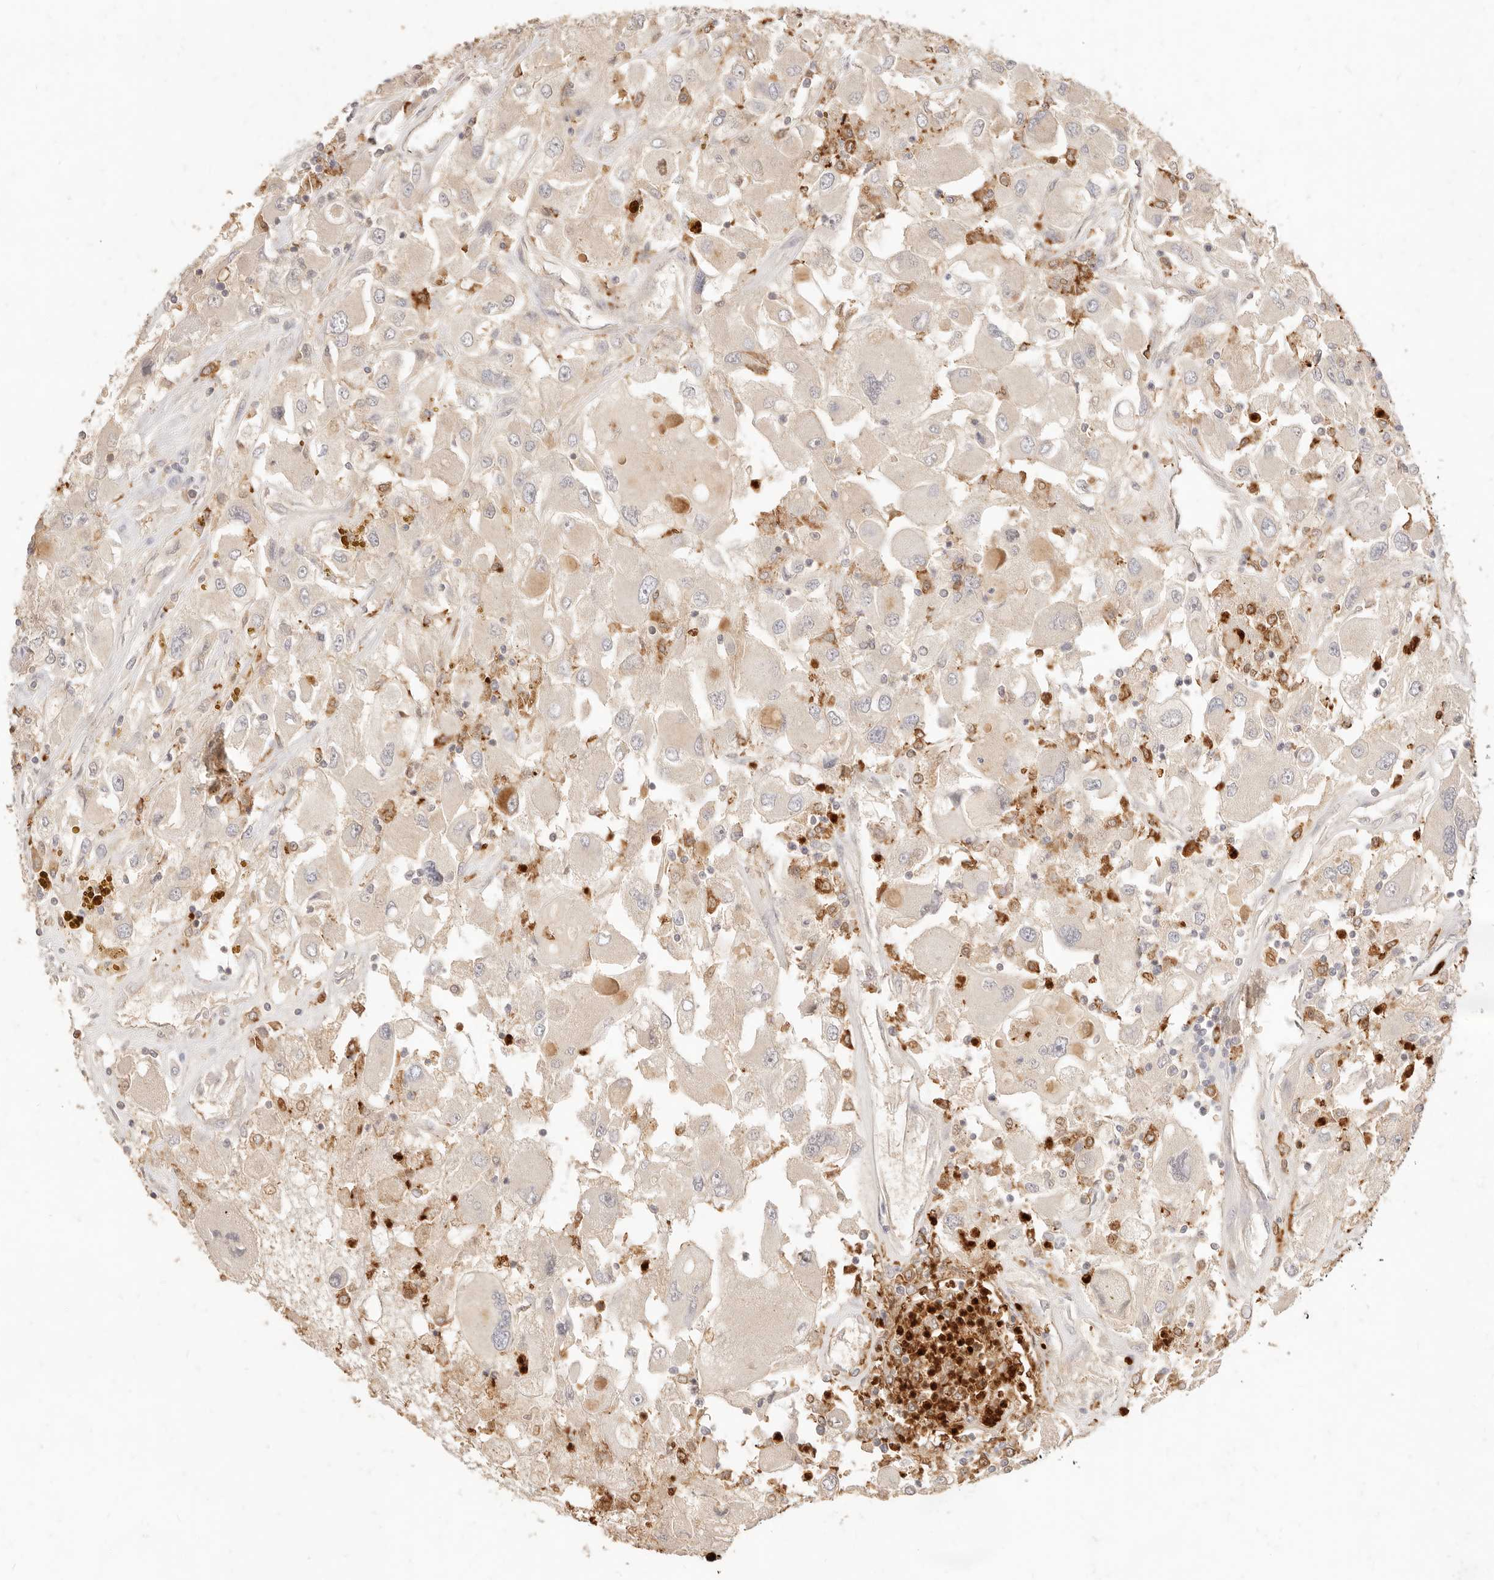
{"staining": {"intensity": "negative", "quantity": "none", "location": "none"}, "tissue": "renal cancer", "cell_type": "Tumor cells", "image_type": "cancer", "snomed": [{"axis": "morphology", "description": "Adenocarcinoma, NOS"}, {"axis": "topography", "description": "Kidney"}], "caption": "This is an IHC image of renal adenocarcinoma. There is no staining in tumor cells.", "gene": "TMTC2", "patient": {"sex": "female", "age": 52}}